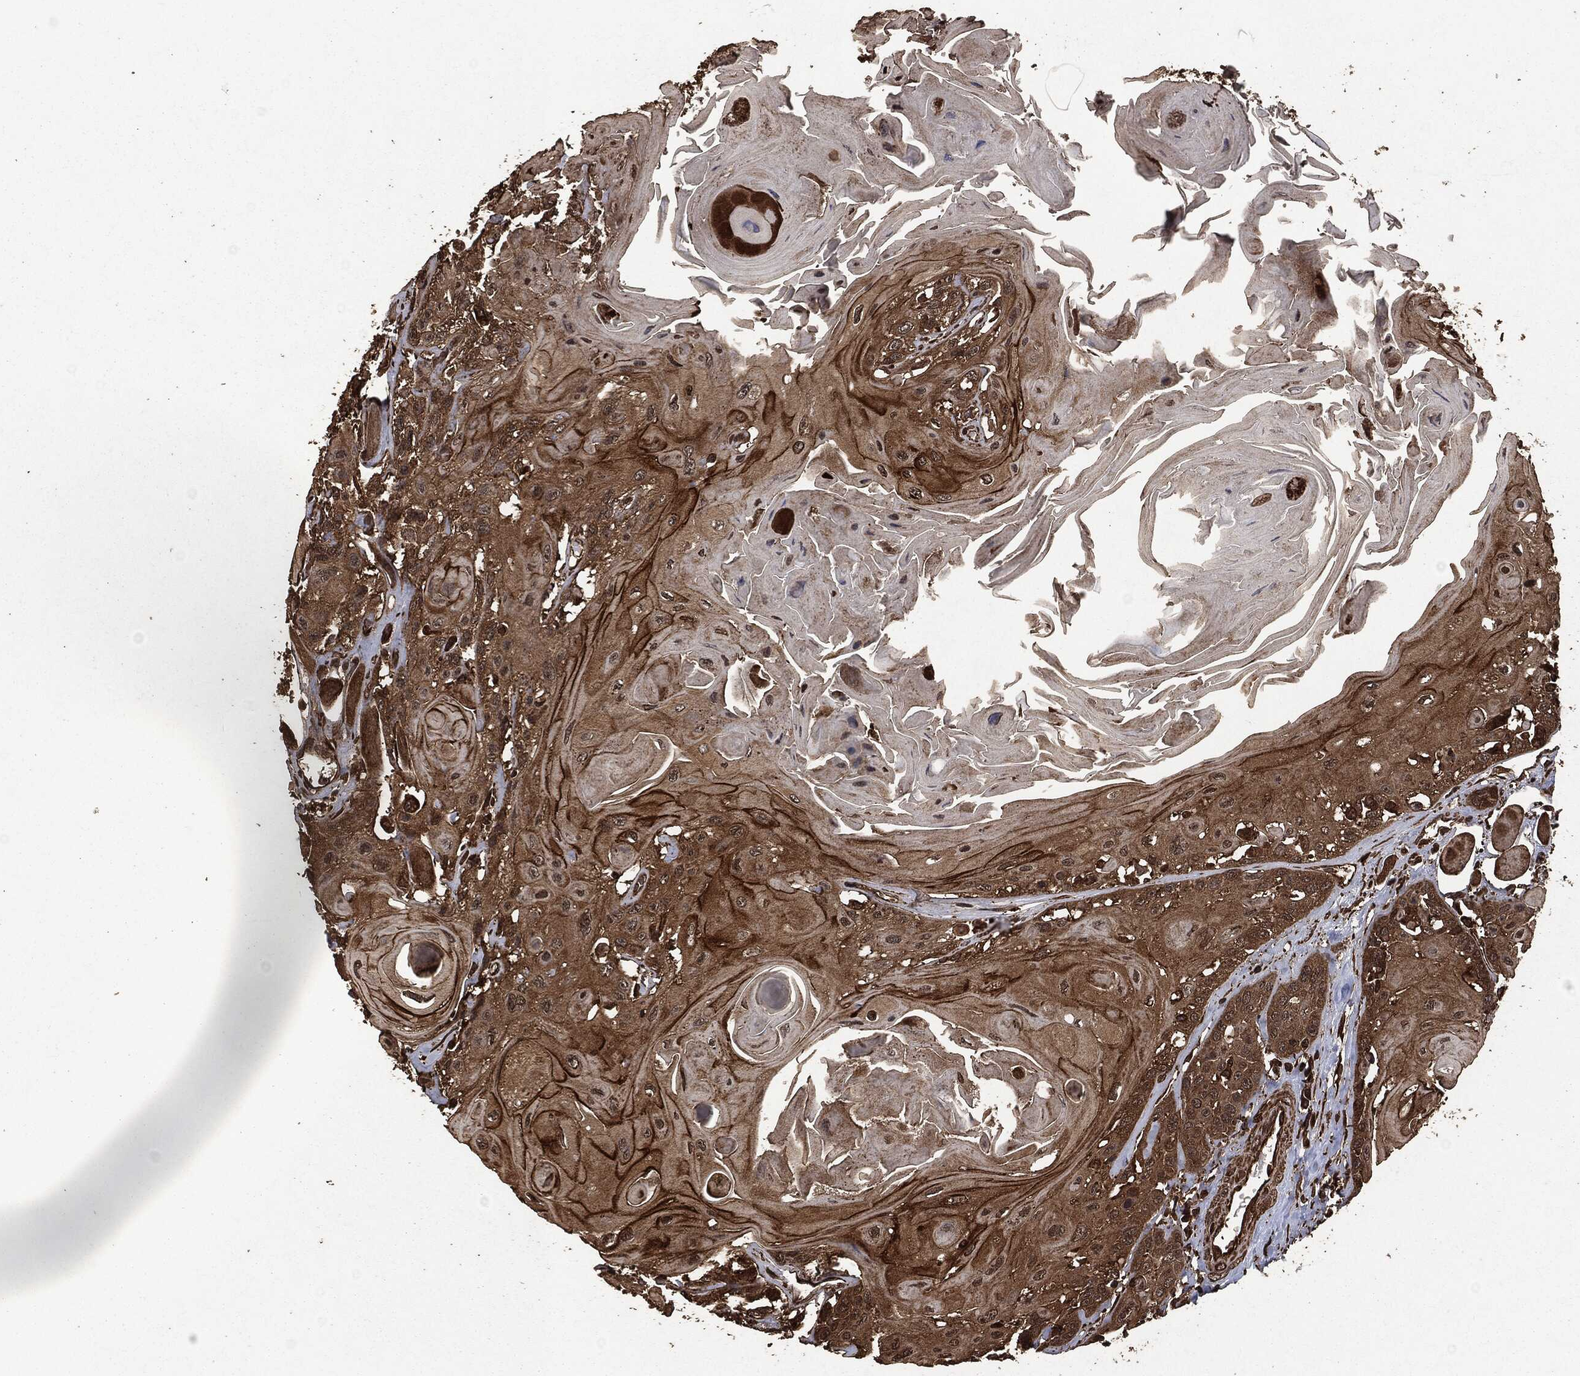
{"staining": {"intensity": "strong", "quantity": "25%-75%", "location": "cytoplasmic/membranous"}, "tissue": "head and neck cancer", "cell_type": "Tumor cells", "image_type": "cancer", "snomed": [{"axis": "morphology", "description": "Squamous cell carcinoma, NOS"}, {"axis": "topography", "description": "Head-Neck"}], "caption": "Immunohistochemical staining of squamous cell carcinoma (head and neck) shows high levels of strong cytoplasmic/membranous protein positivity in about 25%-75% of tumor cells.", "gene": "HRAS", "patient": {"sex": "female", "age": 59}}